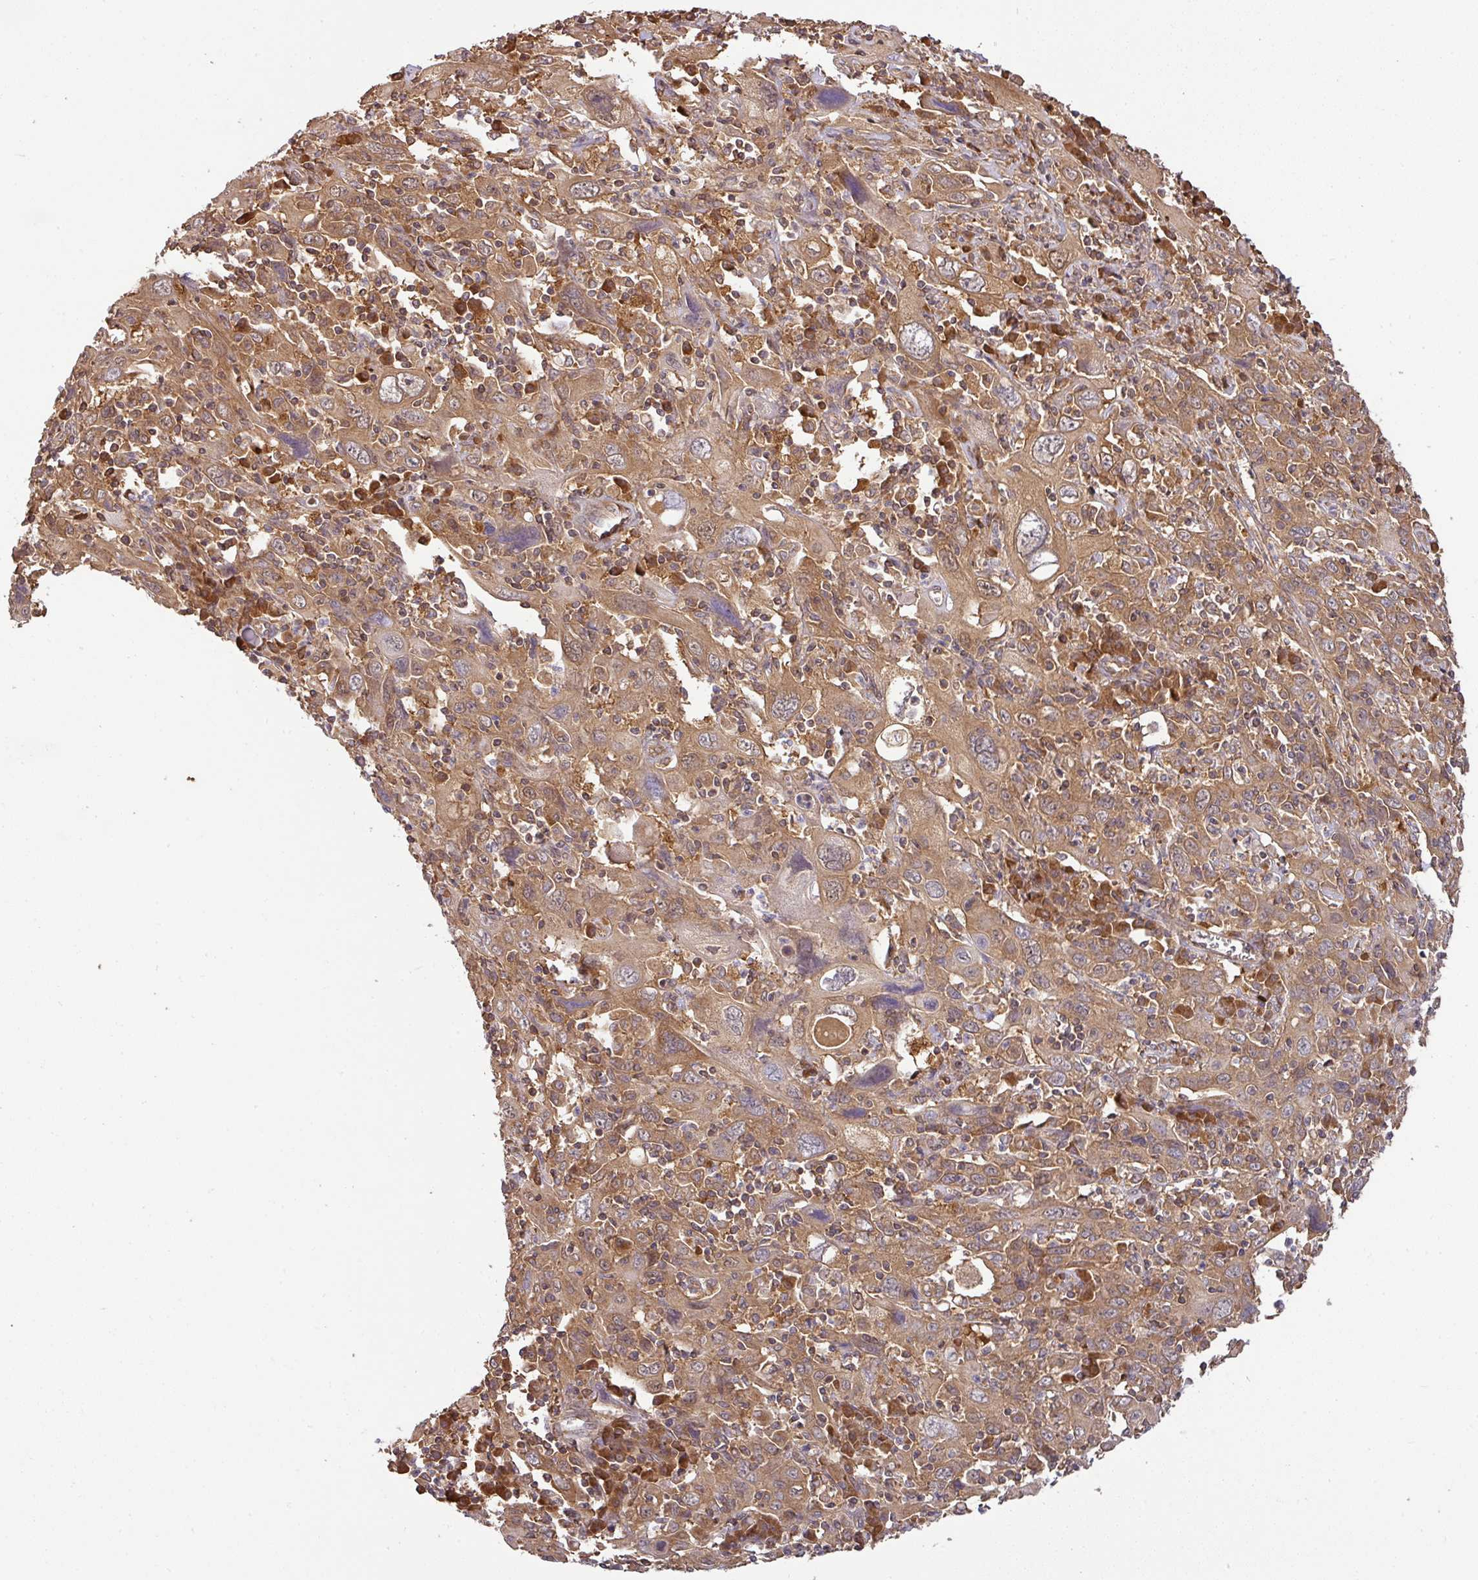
{"staining": {"intensity": "moderate", "quantity": ">75%", "location": "cytoplasmic/membranous"}, "tissue": "cervical cancer", "cell_type": "Tumor cells", "image_type": "cancer", "snomed": [{"axis": "morphology", "description": "Squamous cell carcinoma, NOS"}, {"axis": "topography", "description": "Cervix"}], "caption": "This micrograph shows cervical squamous cell carcinoma stained with immunohistochemistry to label a protein in brown. The cytoplasmic/membranous of tumor cells show moderate positivity for the protein. Nuclei are counter-stained blue.", "gene": "GSPT1", "patient": {"sex": "female", "age": 46}}